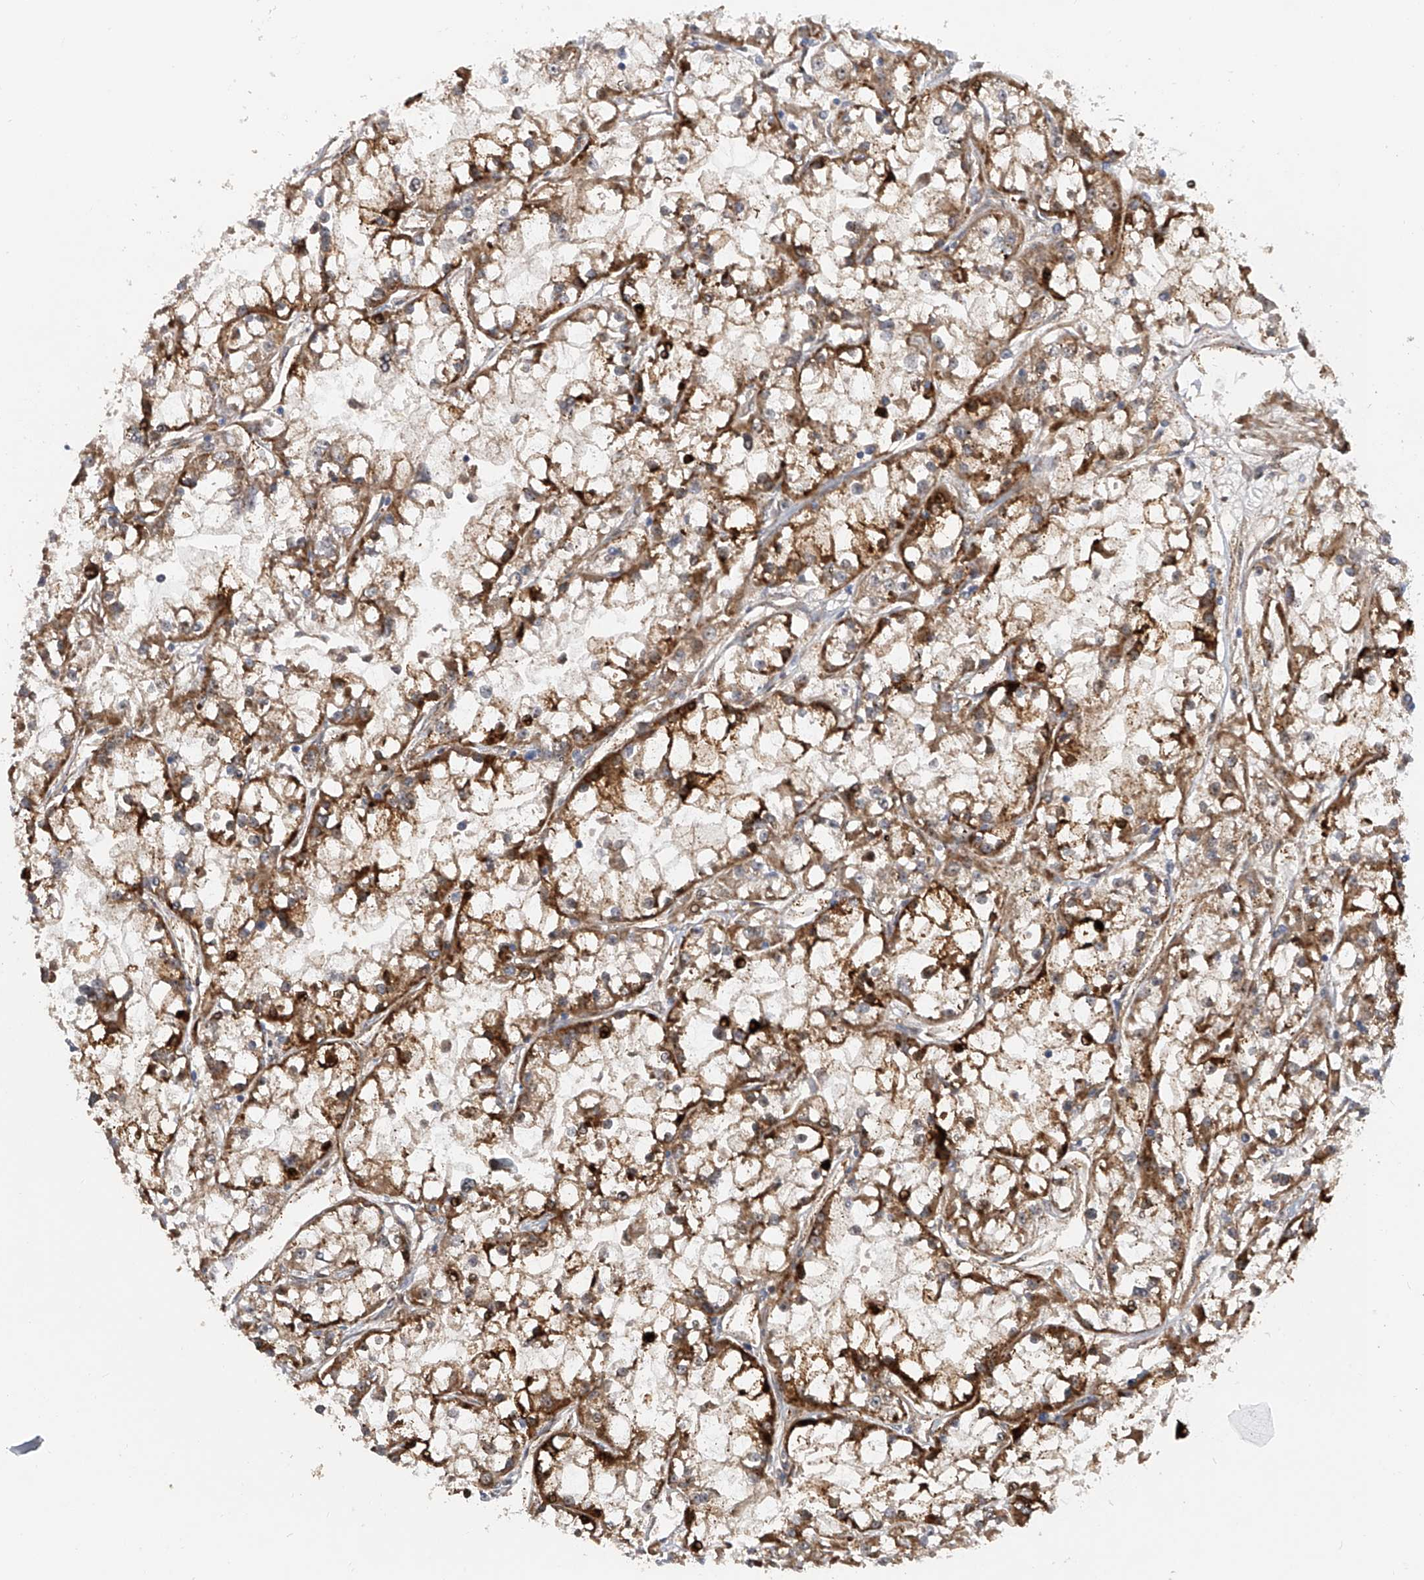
{"staining": {"intensity": "moderate", "quantity": ">75%", "location": "cytoplasmic/membranous"}, "tissue": "renal cancer", "cell_type": "Tumor cells", "image_type": "cancer", "snomed": [{"axis": "morphology", "description": "Adenocarcinoma, NOS"}, {"axis": "topography", "description": "Kidney"}], "caption": "A brown stain labels moderate cytoplasmic/membranous positivity of a protein in renal cancer (adenocarcinoma) tumor cells.", "gene": "PDSS2", "patient": {"sex": "female", "age": 52}}